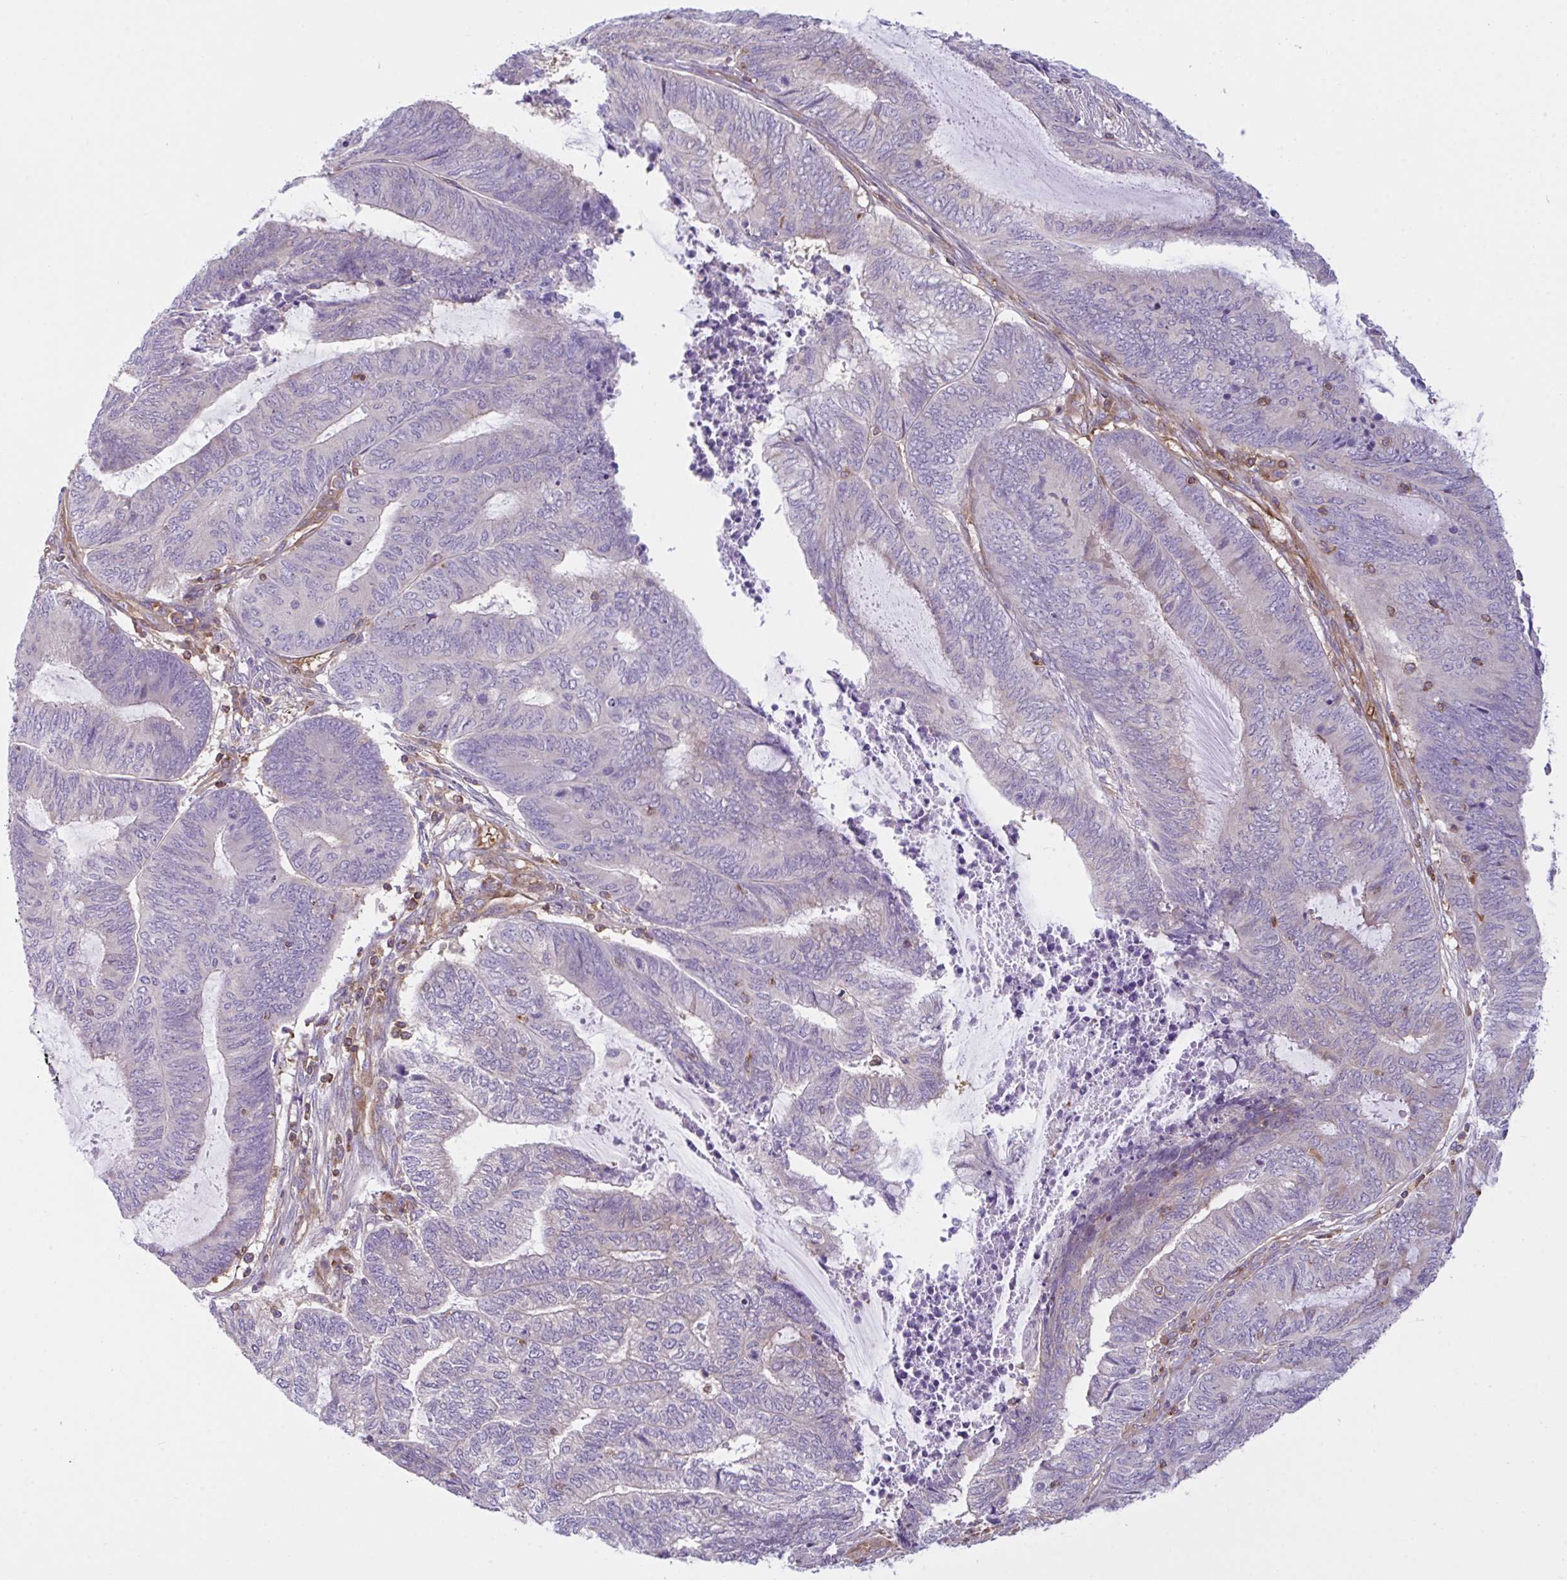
{"staining": {"intensity": "negative", "quantity": "none", "location": "none"}, "tissue": "endometrial cancer", "cell_type": "Tumor cells", "image_type": "cancer", "snomed": [{"axis": "morphology", "description": "Adenocarcinoma, NOS"}, {"axis": "topography", "description": "Uterus"}, {"axis": "topography", "description": "Endometrium"}], "caption": "Tumor cells are negative for protein expression in human endometrial cancer (adenocarcinoma).", "gene": "TSC22D3", "patient": {"sex": "female", "age": 70}}